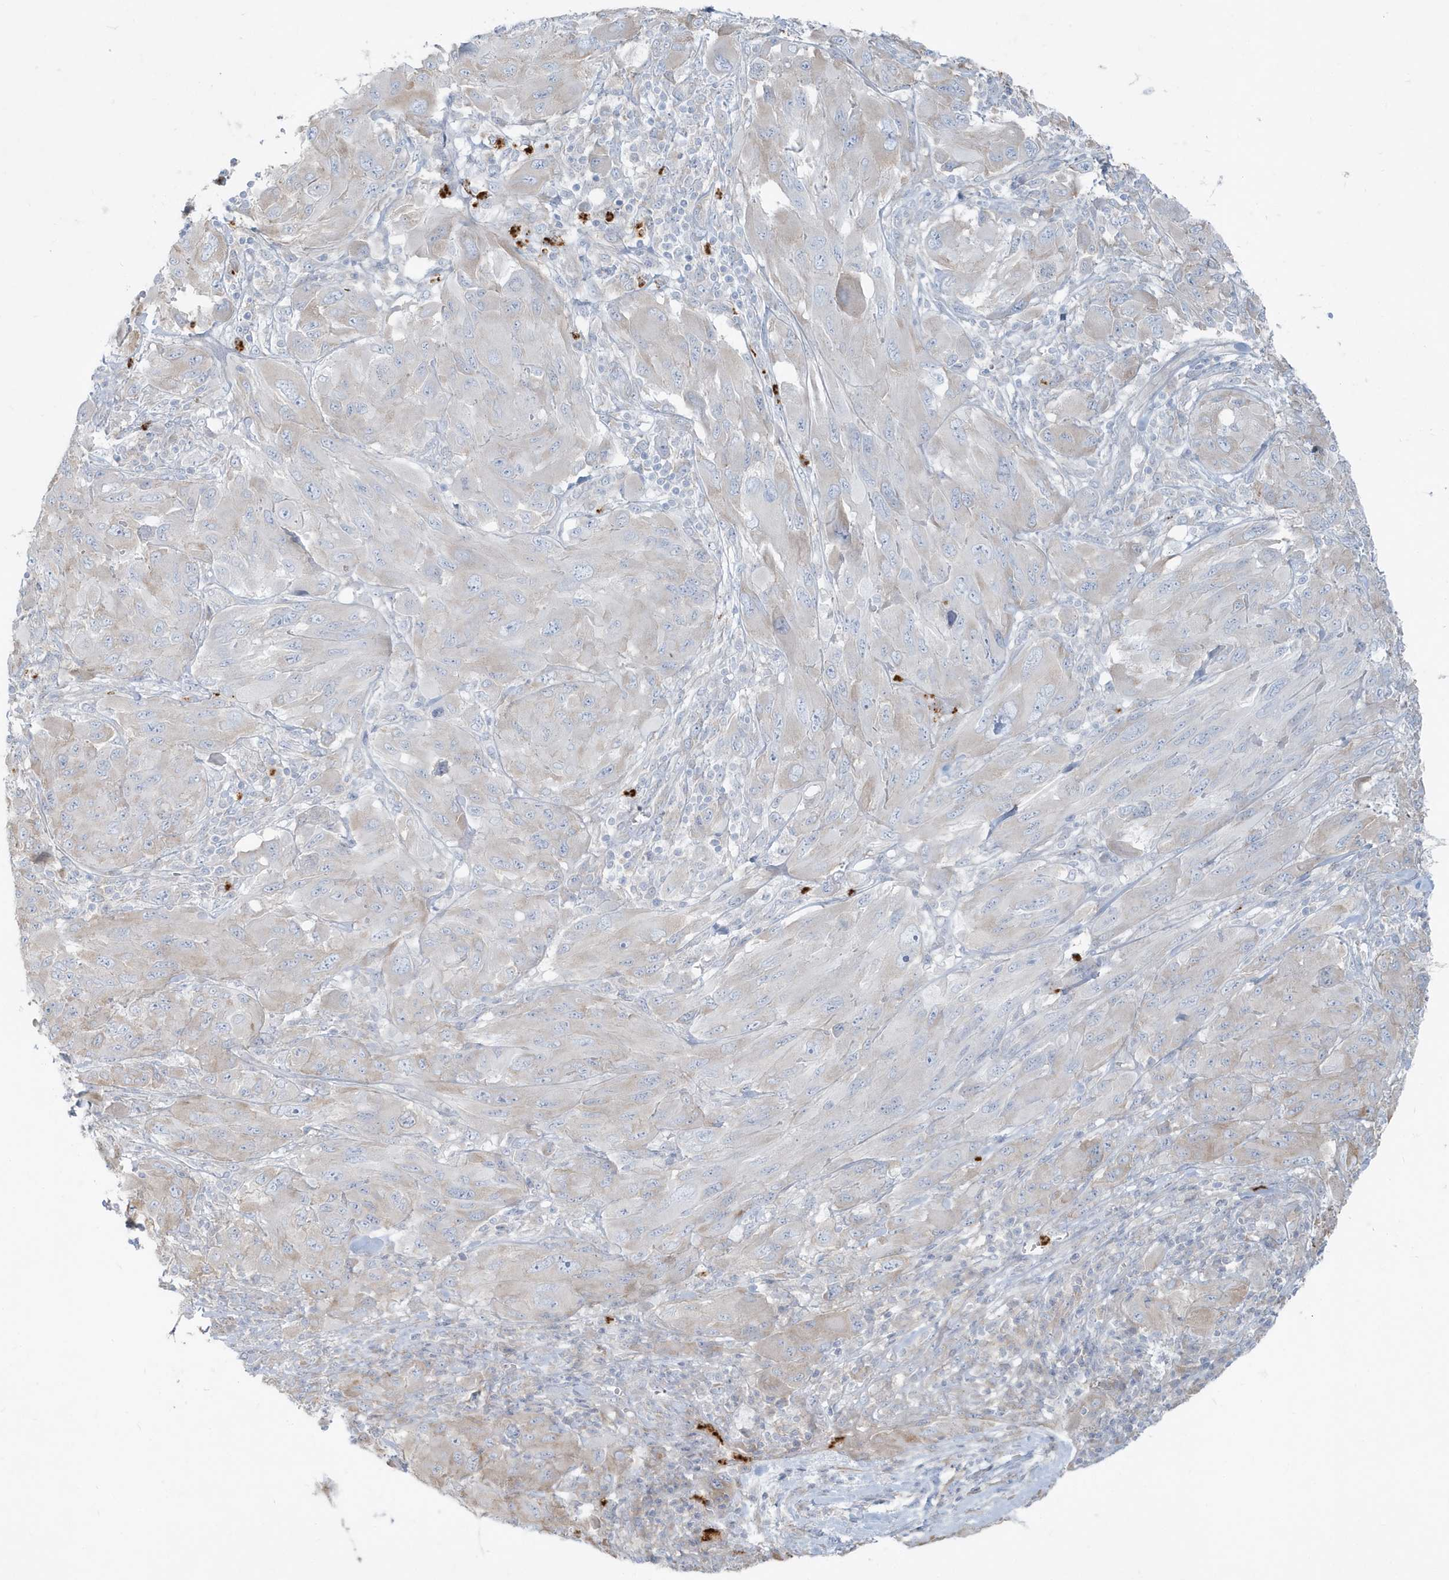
{"staining": {"intensity": "negative", "quantity": "none", "location": "none"}, "tissue": "melanoma", "cell_type": "Tumor cells", "image_type": "cancer", "snomed": [{"axis": "morphology", "description": "Malignant melanoma, NOS"}, {"axis": "topography", "description": "Skin"}], "caption": "Immunohistochemistry of malignant melanoma exhibits no expression in tumor cells. (Immunohistochemistry (ihc), brightfield microscopy, high magnification).", "gene": "CCNJ", "patient": {"sex": "female", "age": 91}}